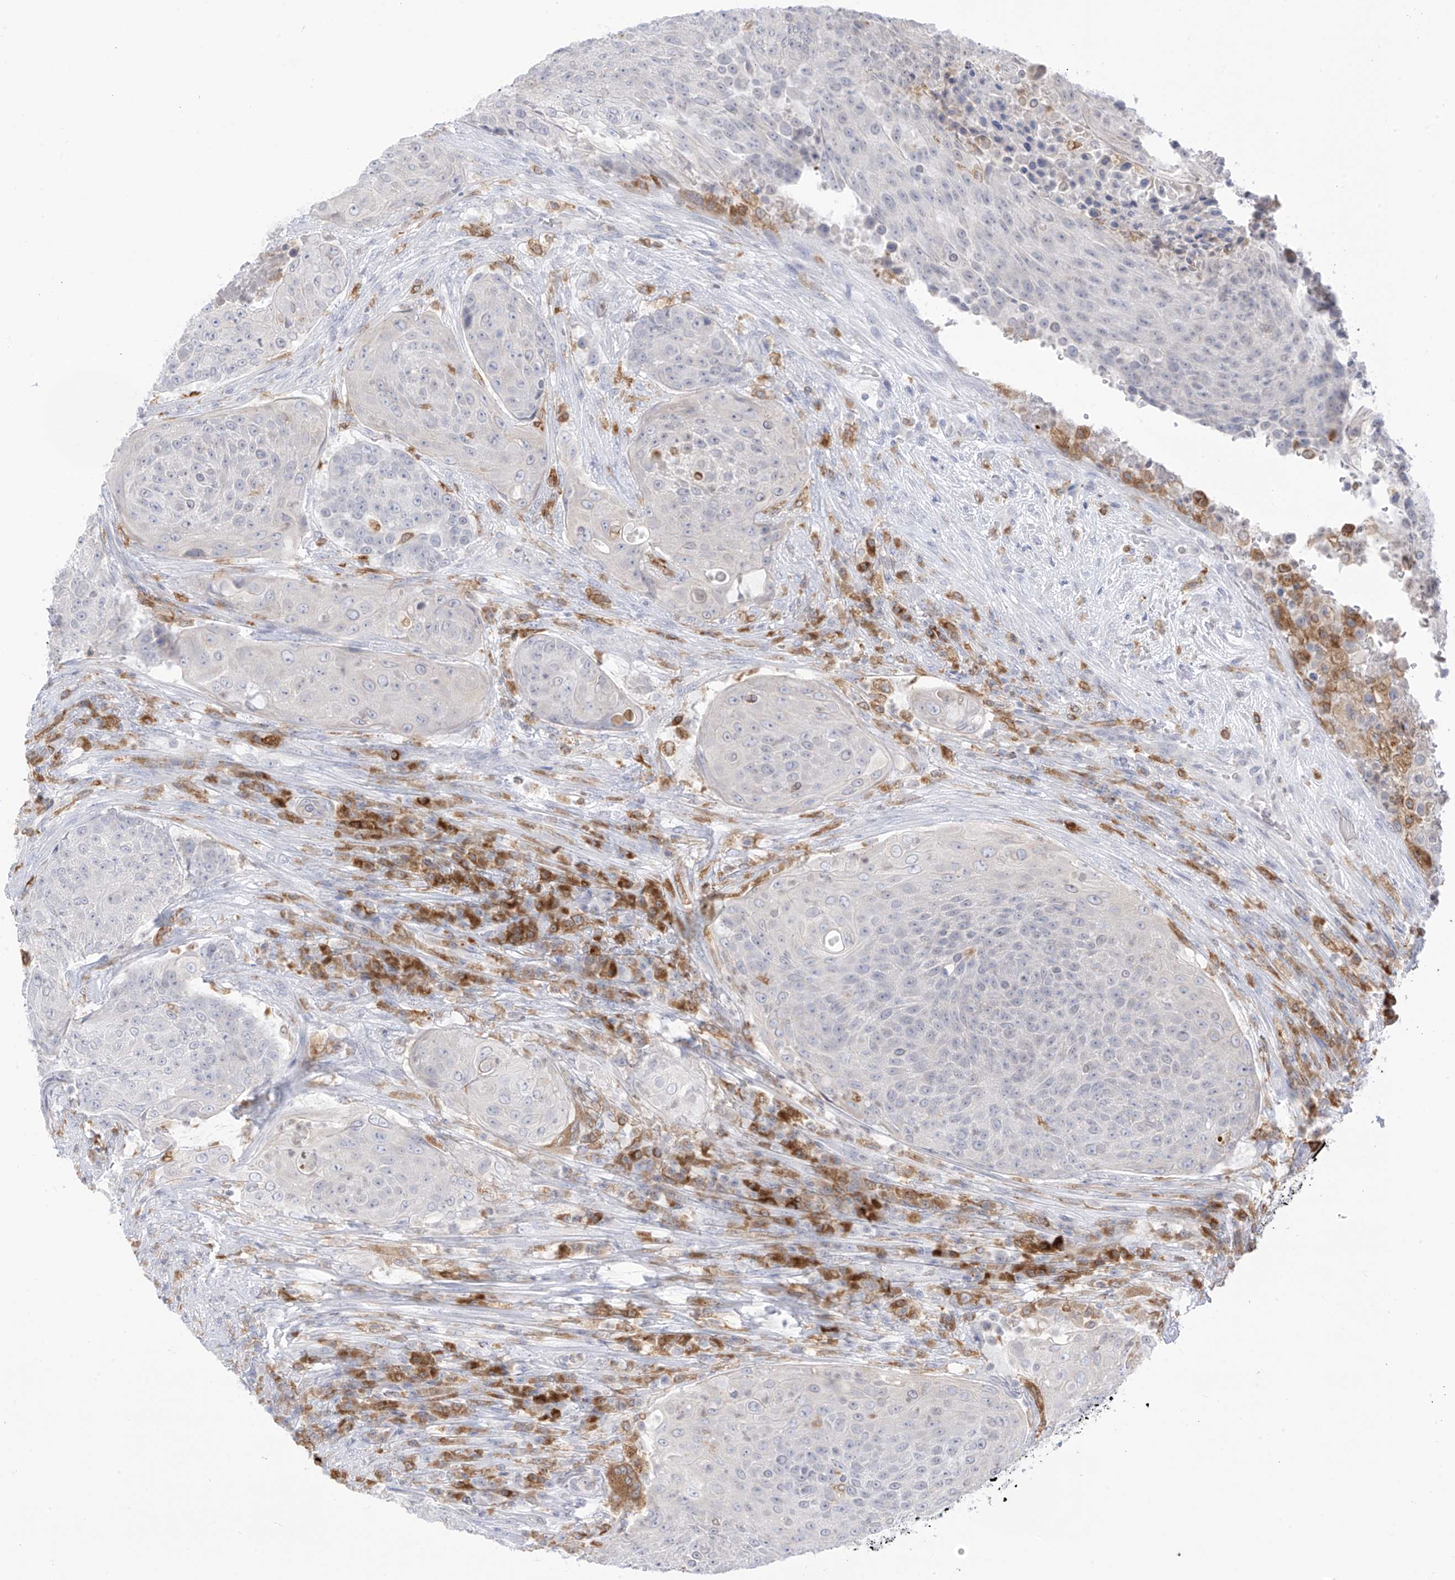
{"staining": {"intensity": "negative", "quantity": "none", "location": "none"}, "tissue": "urothelial cancer", "cell_type": "Tumor cells", "image_type": "cancer", "snomed": [{"axis": "morphology", "description": "Urothelial carcinoma, High grade"}, {"axis": "topography", "description": "Urinary bladder"}], "caption": "The image displays no staining of tumor cells in urothelial carcinoma (high-grade).", "gene": "TBXAS1", "patient": {"sex": "female", "age": 63}}